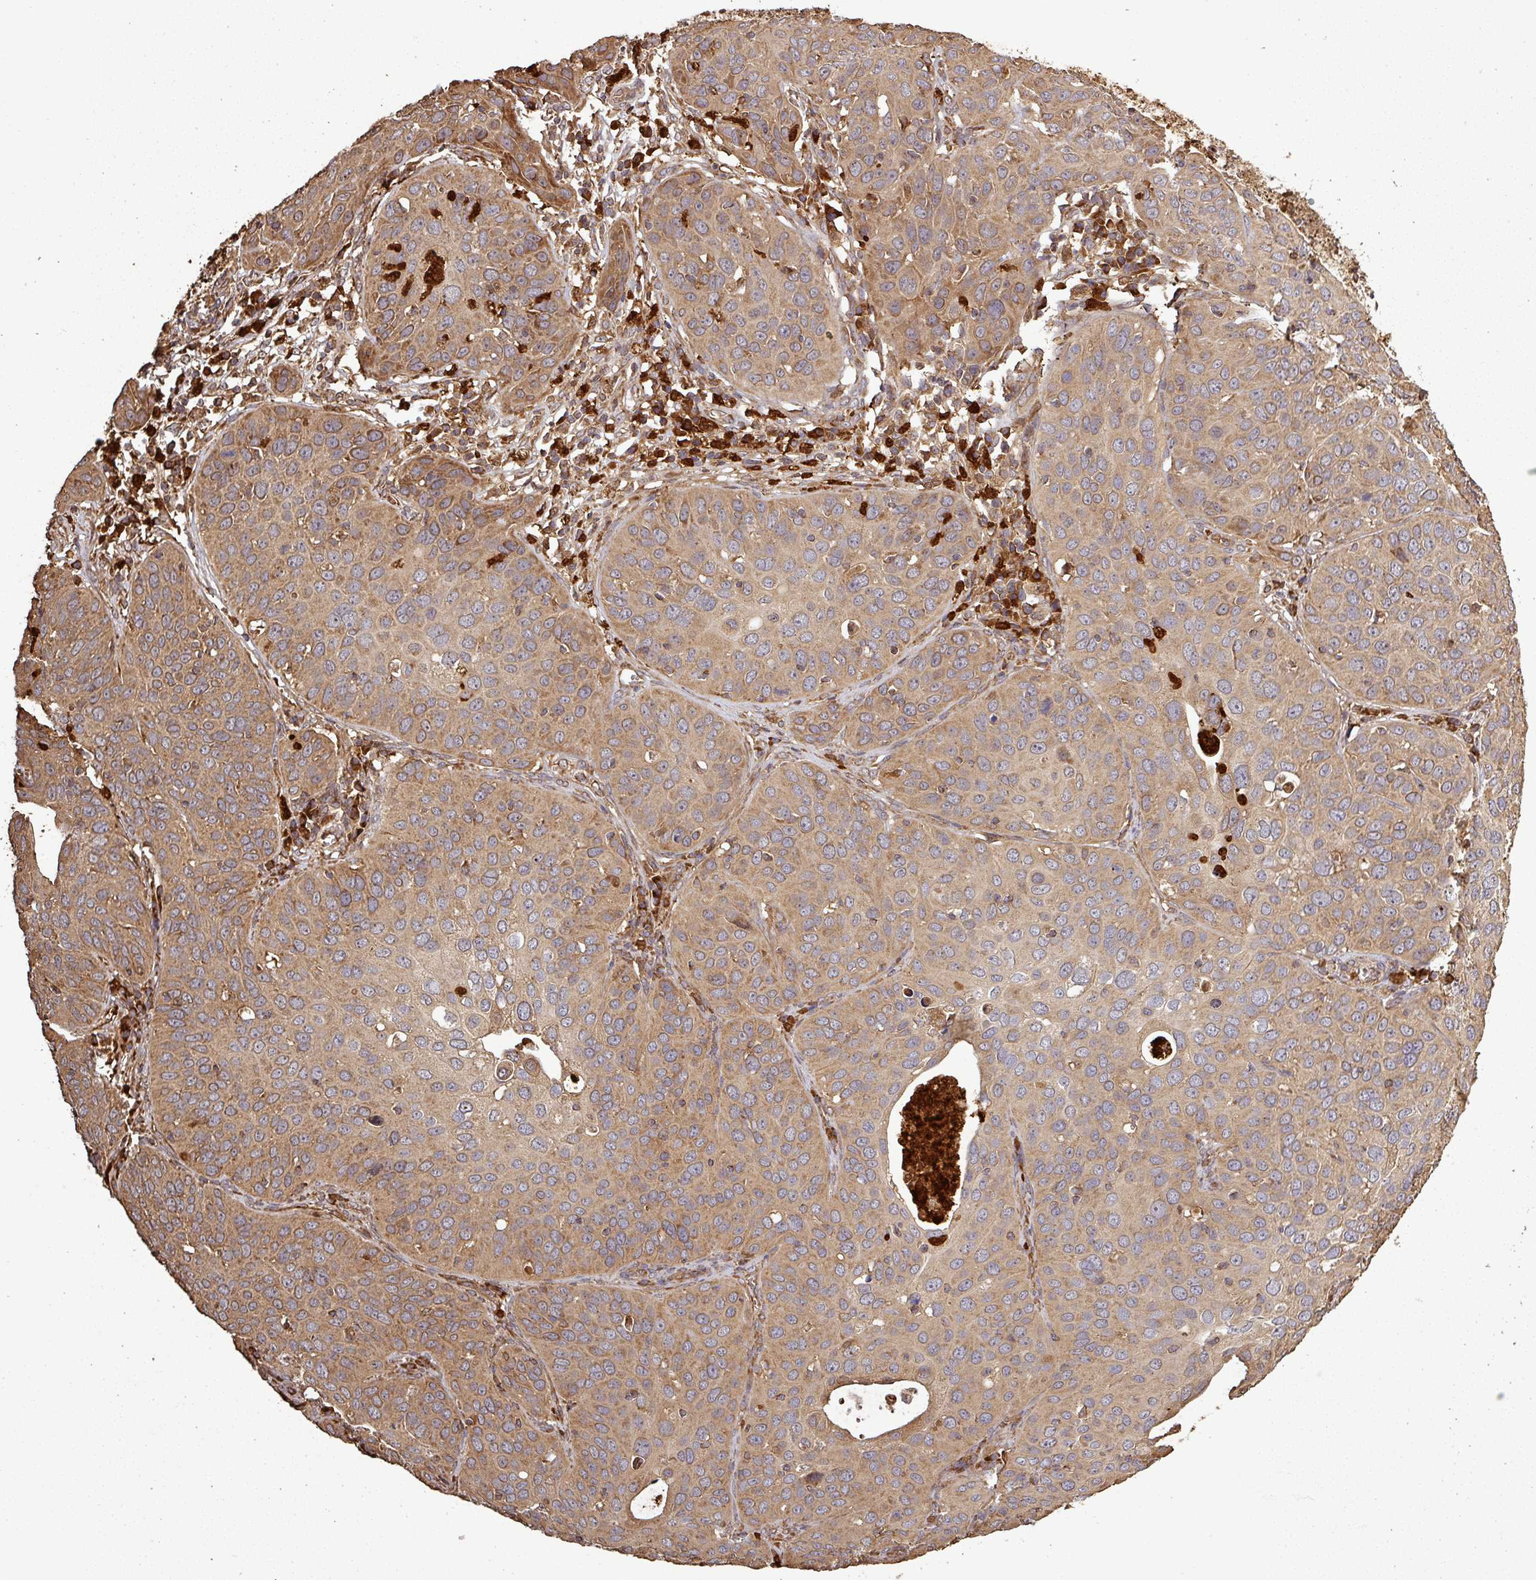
{"staining": {"intensity": "moderate", "quantity": ">75%", "location": "cytoplasmic/membranous"}, "tissue": "cervical cancer", "cell_type": "Tumor cells", "image_type": "cancer", "snomed": [{"axis": "morphology", "description": "Squamous cell carcinoma, NOS"}, {"axis": "topography", "description": "Cervix"}], "caption": "Immunohistochemistry staining of cervical squamous cell carcinoma, which exhibits medium levels of moderate cytoplasmic/membranous expression in about >75% of tumor cells indicating moderate cytoplasmic/membranous protein expression. The staining was performed using DAB (brown) for protein detection and nuclei were counterstained in hematoxylin (blue).", "gene": "PLEKHM1", "patient": {"sex": "female", "age": 36}}